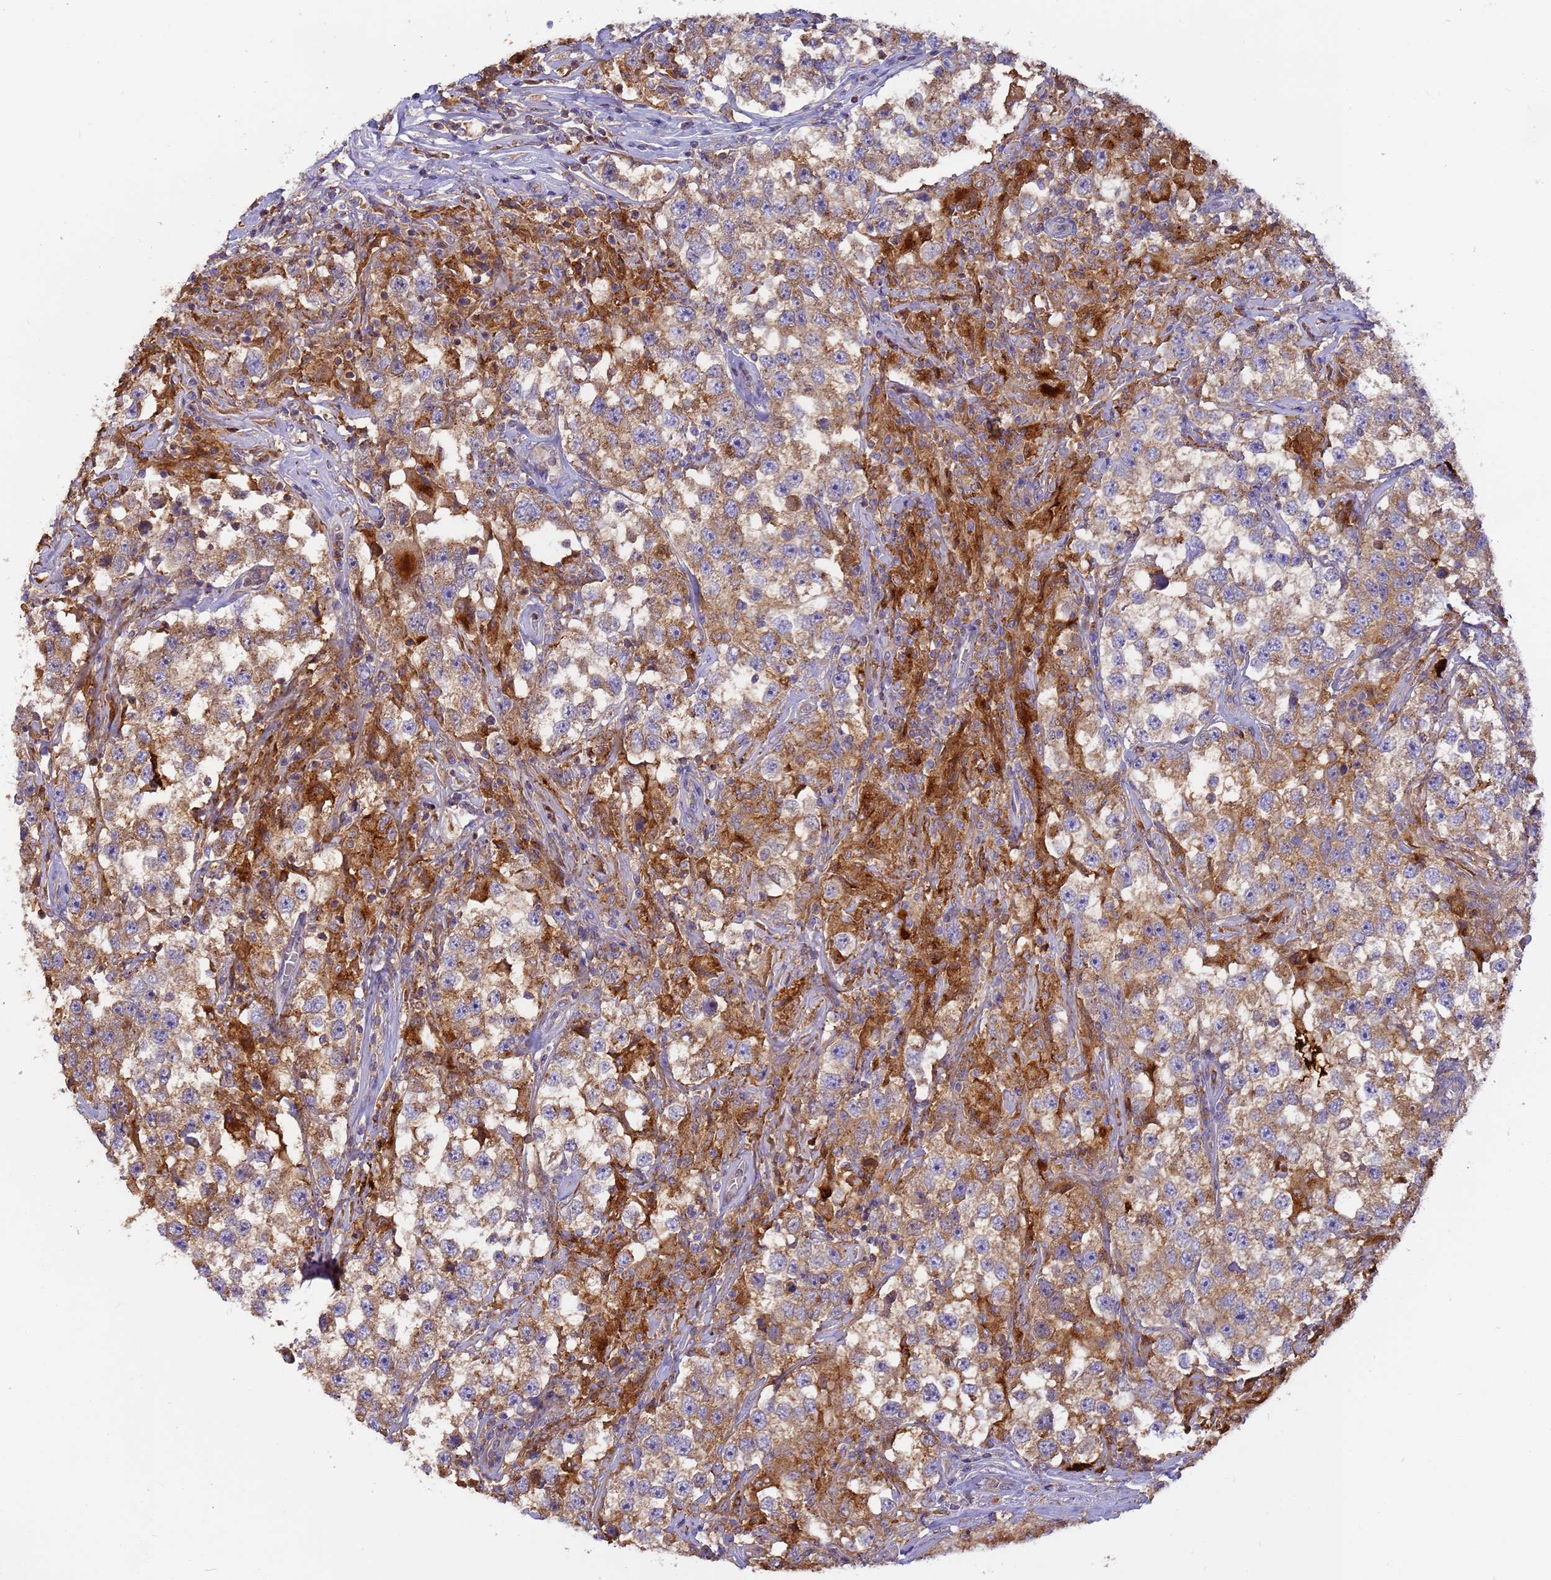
{"staining": {"intensity": "moderate", "quantity": ">75%", "location": "cytoplasmic/membranous"}, "tissue": "testis cancer", "cell_type": "Tumor cells", "image_type": "cancer", "snomed": [{"axis": "morphology", "description": "Seminoma, NOS"}, {"axis": "topography", "description": "Testis"}], "caption": "About >75% of tumor cells in seminoma (testis) display moderate cytoplasmic/membranous protein expression as visualized by brown immunohistochemical staining.", "gene": "M6PR", "patient": {"sex": "male", "age": 46}}